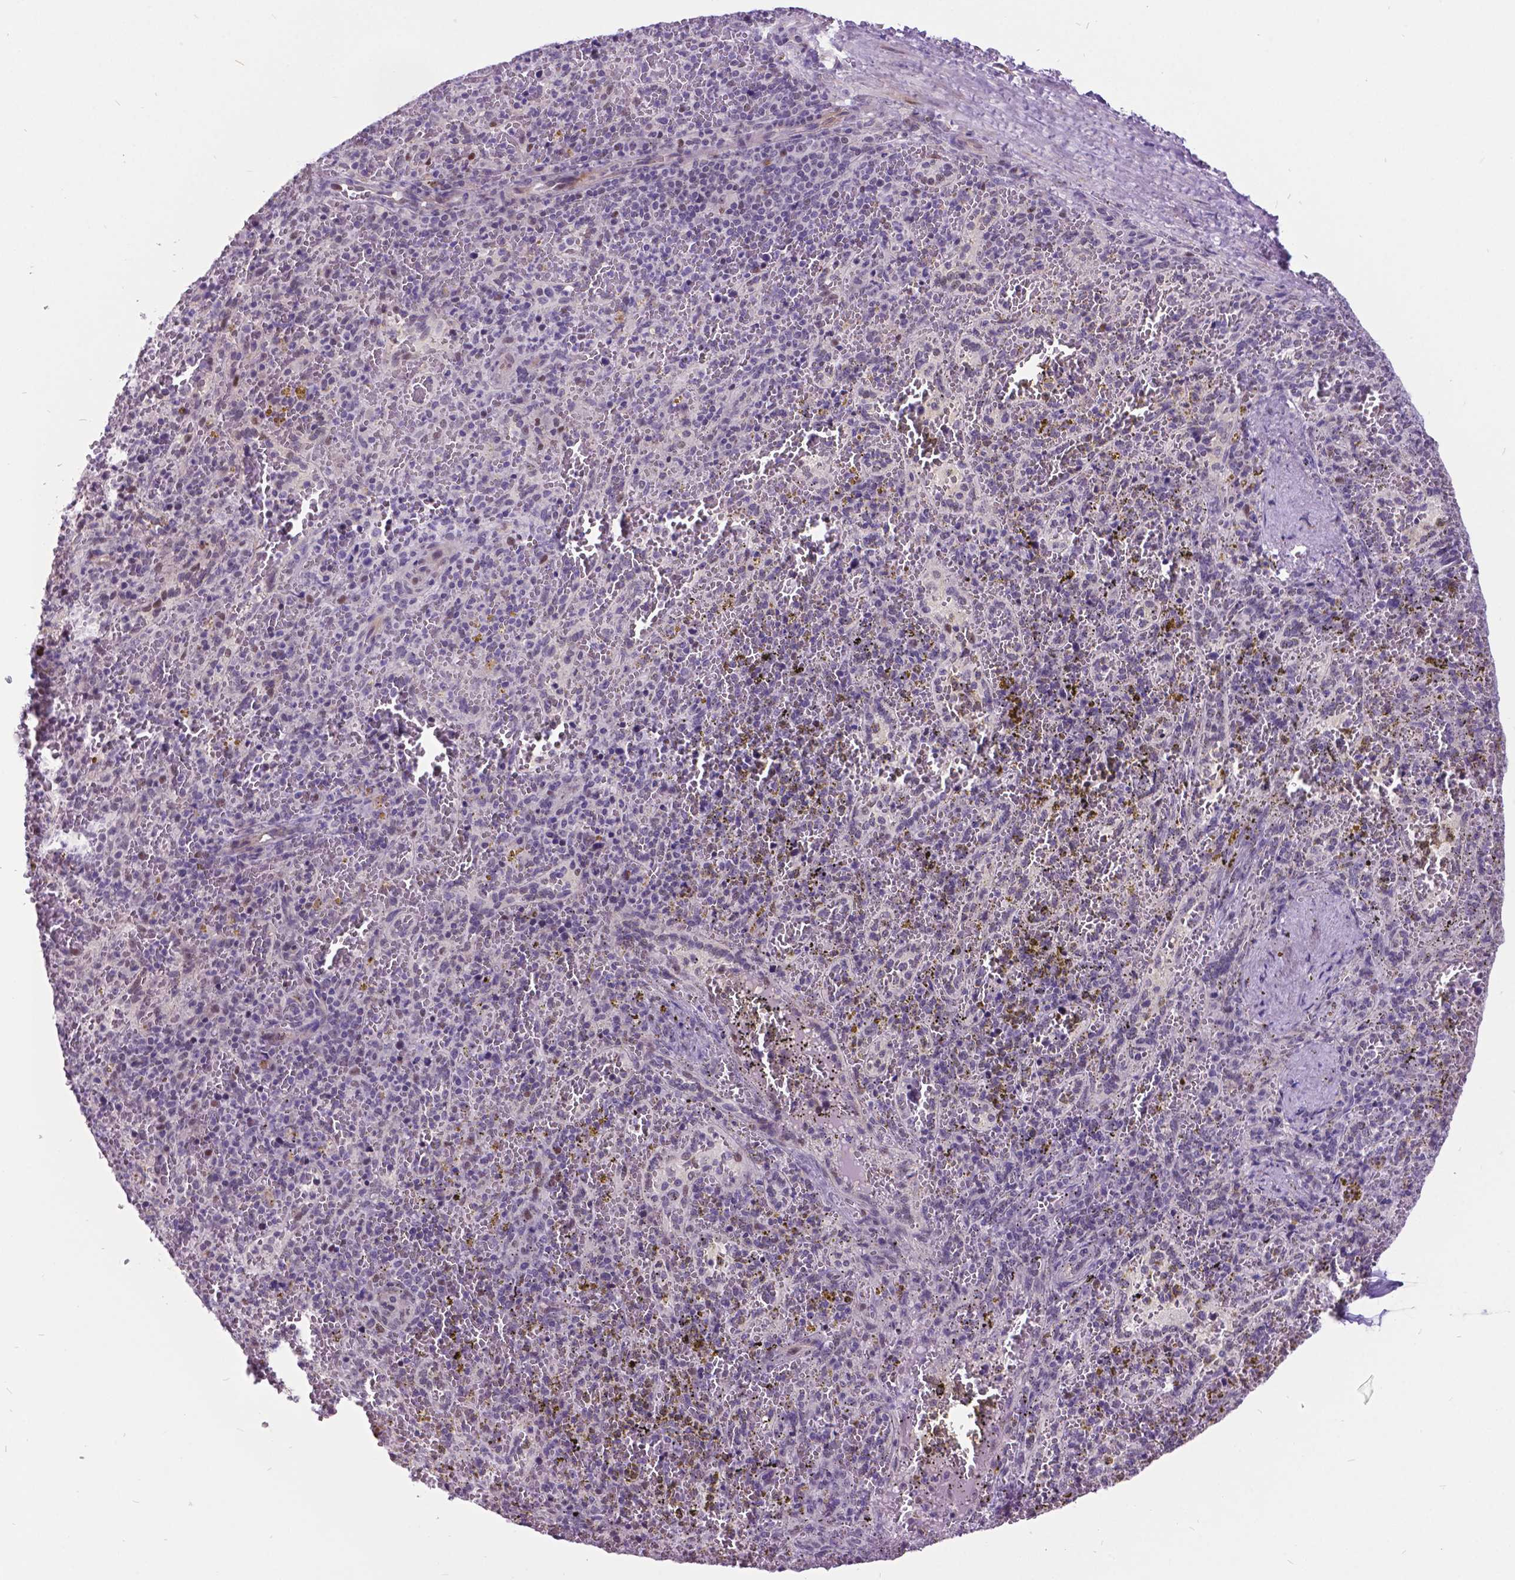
{"staining": {"intensity": "negative", "quantity": "none", "location": "none"}, "tissue": "spleen", "cell_type": "Cells in red pulp", "image_type": "normal", "snomed": [{"axis": "morphology", "description": "Normal tissue, NOS"}, {"axis": "topography", "description": "Spleen"}], "caption": "An IHC histopathology image of unremarkable spleen is shown. There is no staining in cells in red pulp of spleen.", "gene": "DPF3", "patient": {"sex": "female", "age": 50}}